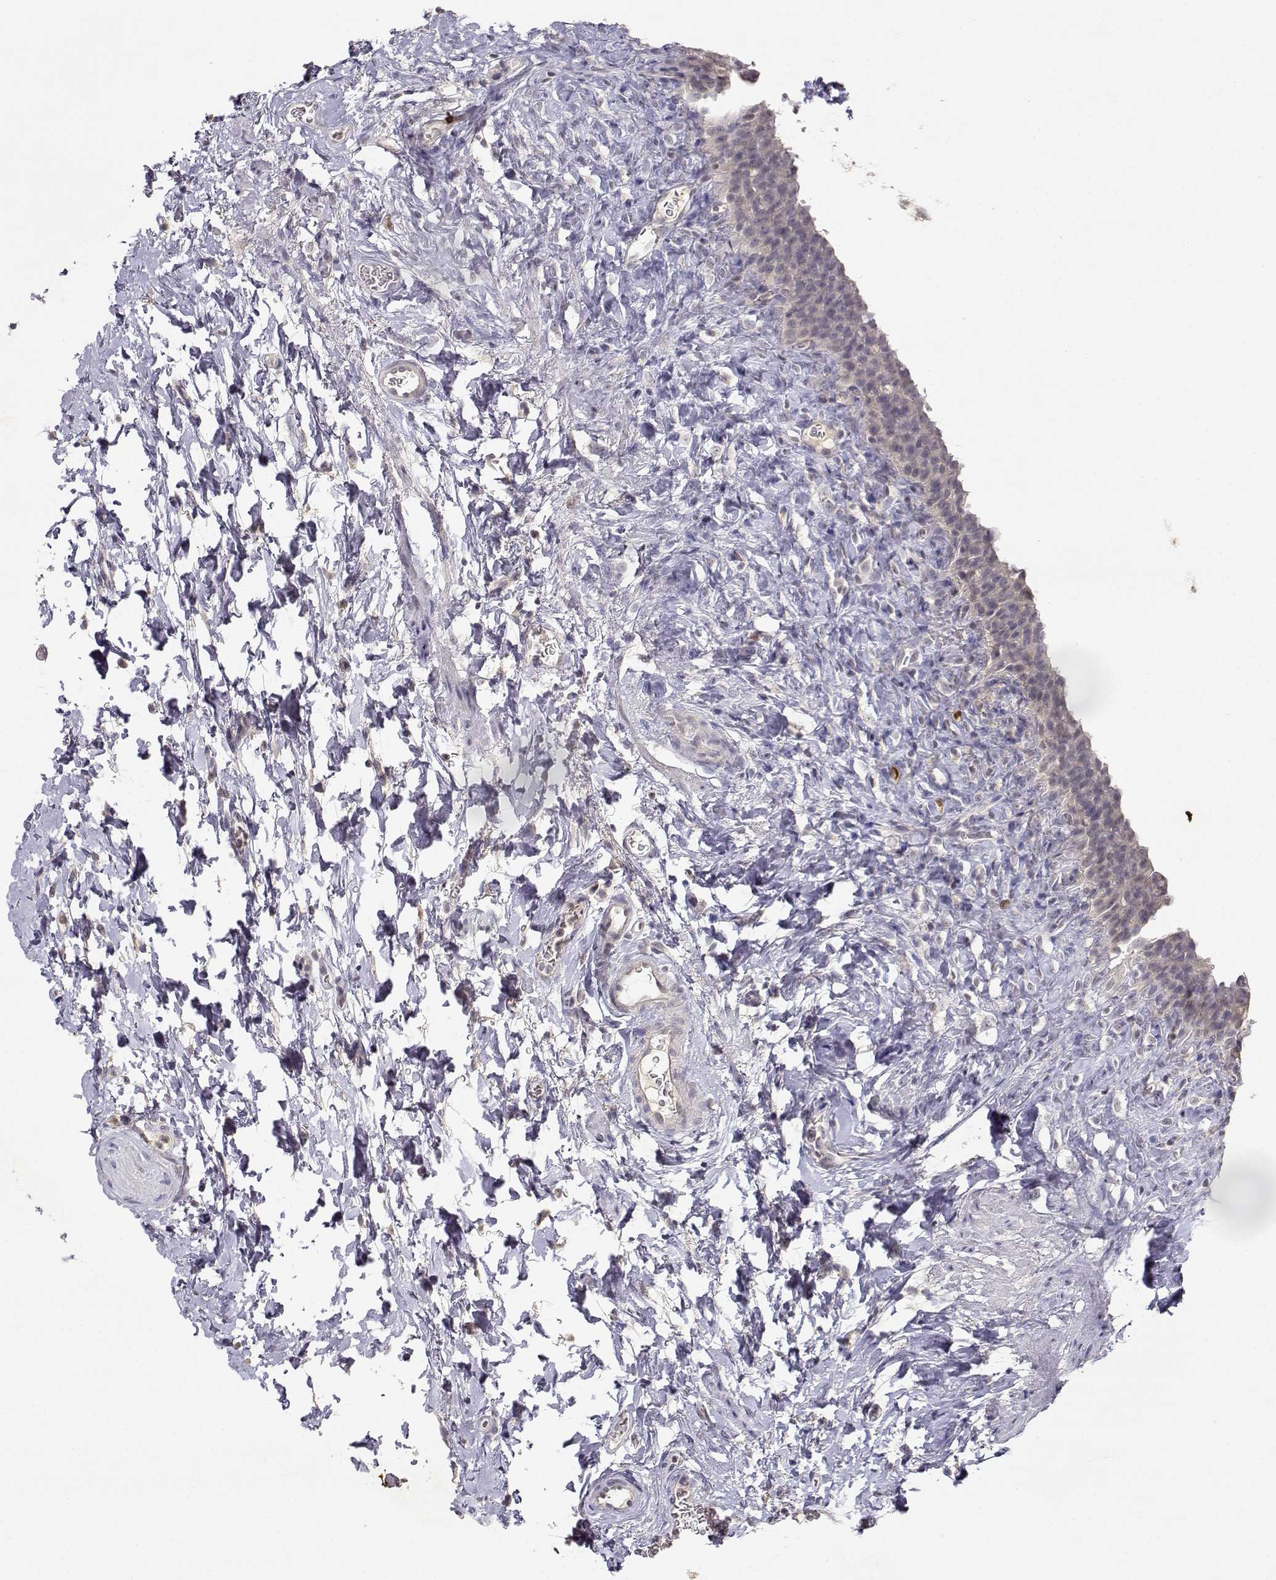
{"staining": {"intensity": "moderate", "quantity": "<25%", "location": "nuclear"}, "tissue": "urinary bladder", "cell_type": "Urothelial cells", "image_type": "normal", "snomed": [{"axis": "morphology", "description": "Normal tissue, NOS"}, {"axis": "topography", "description": "Urinary bladder"}], "caption": "Brown immunohistochemical staining in unremarkable urinary bladder exhibits moderate nuclear staining in approximately <25% of urothelial cells.", "gene": "RAD51", "patient": {"sex": "male", "age": 76}}